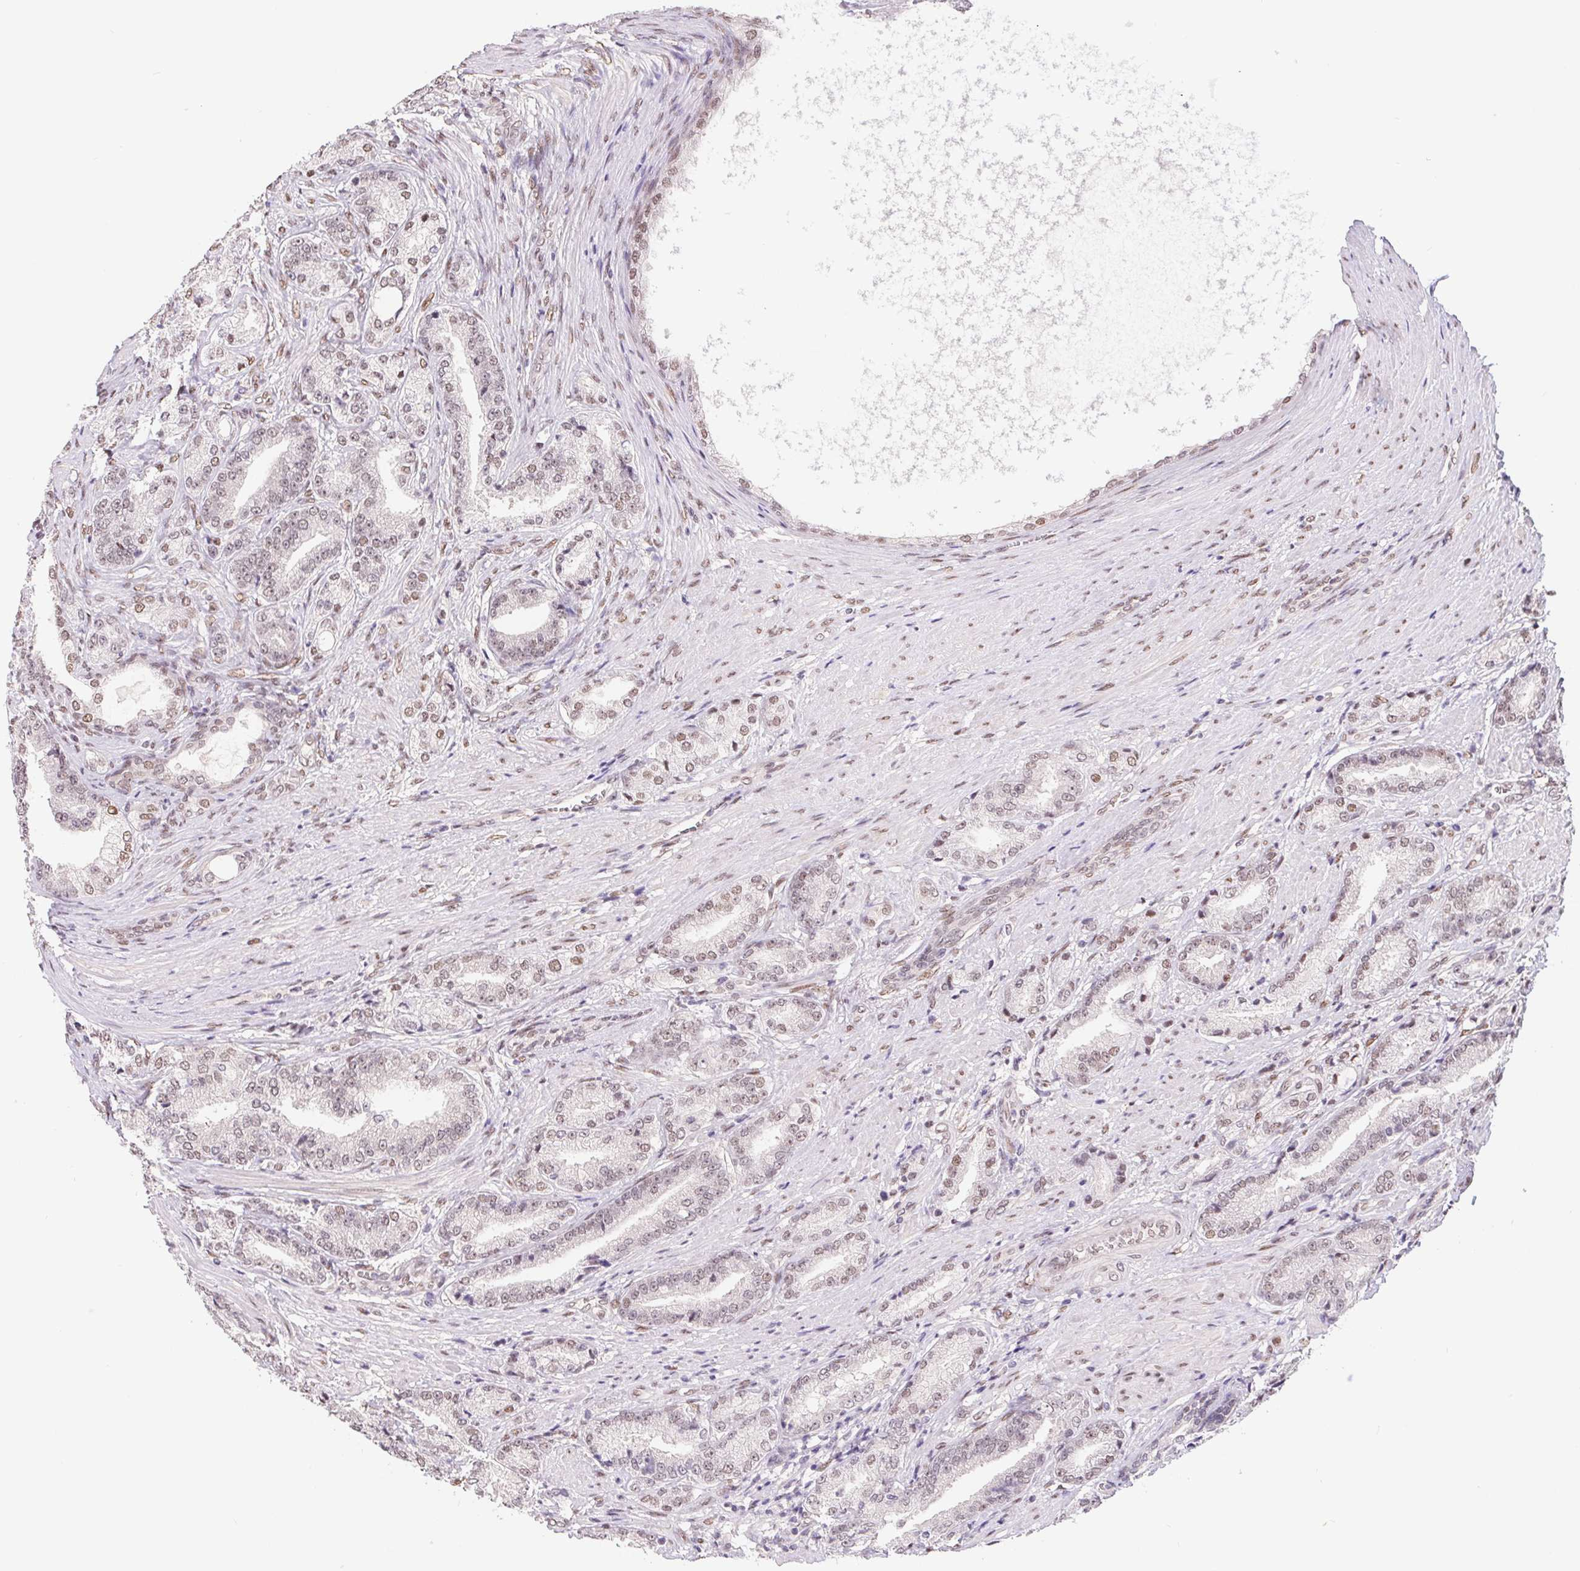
{"staining": {"intensity": "weak", "quantity": "25%-75%", "location": "nuclear"}, "tissue": "prostate cancer", "cell_type": "Tumor cells", "image_type": "cancer", "snomed": [{"axis": "morphology", "description": "Adenocarcinoma, High grade"}, {"axis": "topography", "description": "Prostate and seminal vesicle, NOS"}], "caption": "Protein analysis of prostate cancer (high-grade adenocarcinoma) tissue reveals weak nuclear staining in approximately 25%-75% of tumor cells.", "gene": "CAND1", "patient": {"sex": "male", "age": 61}}